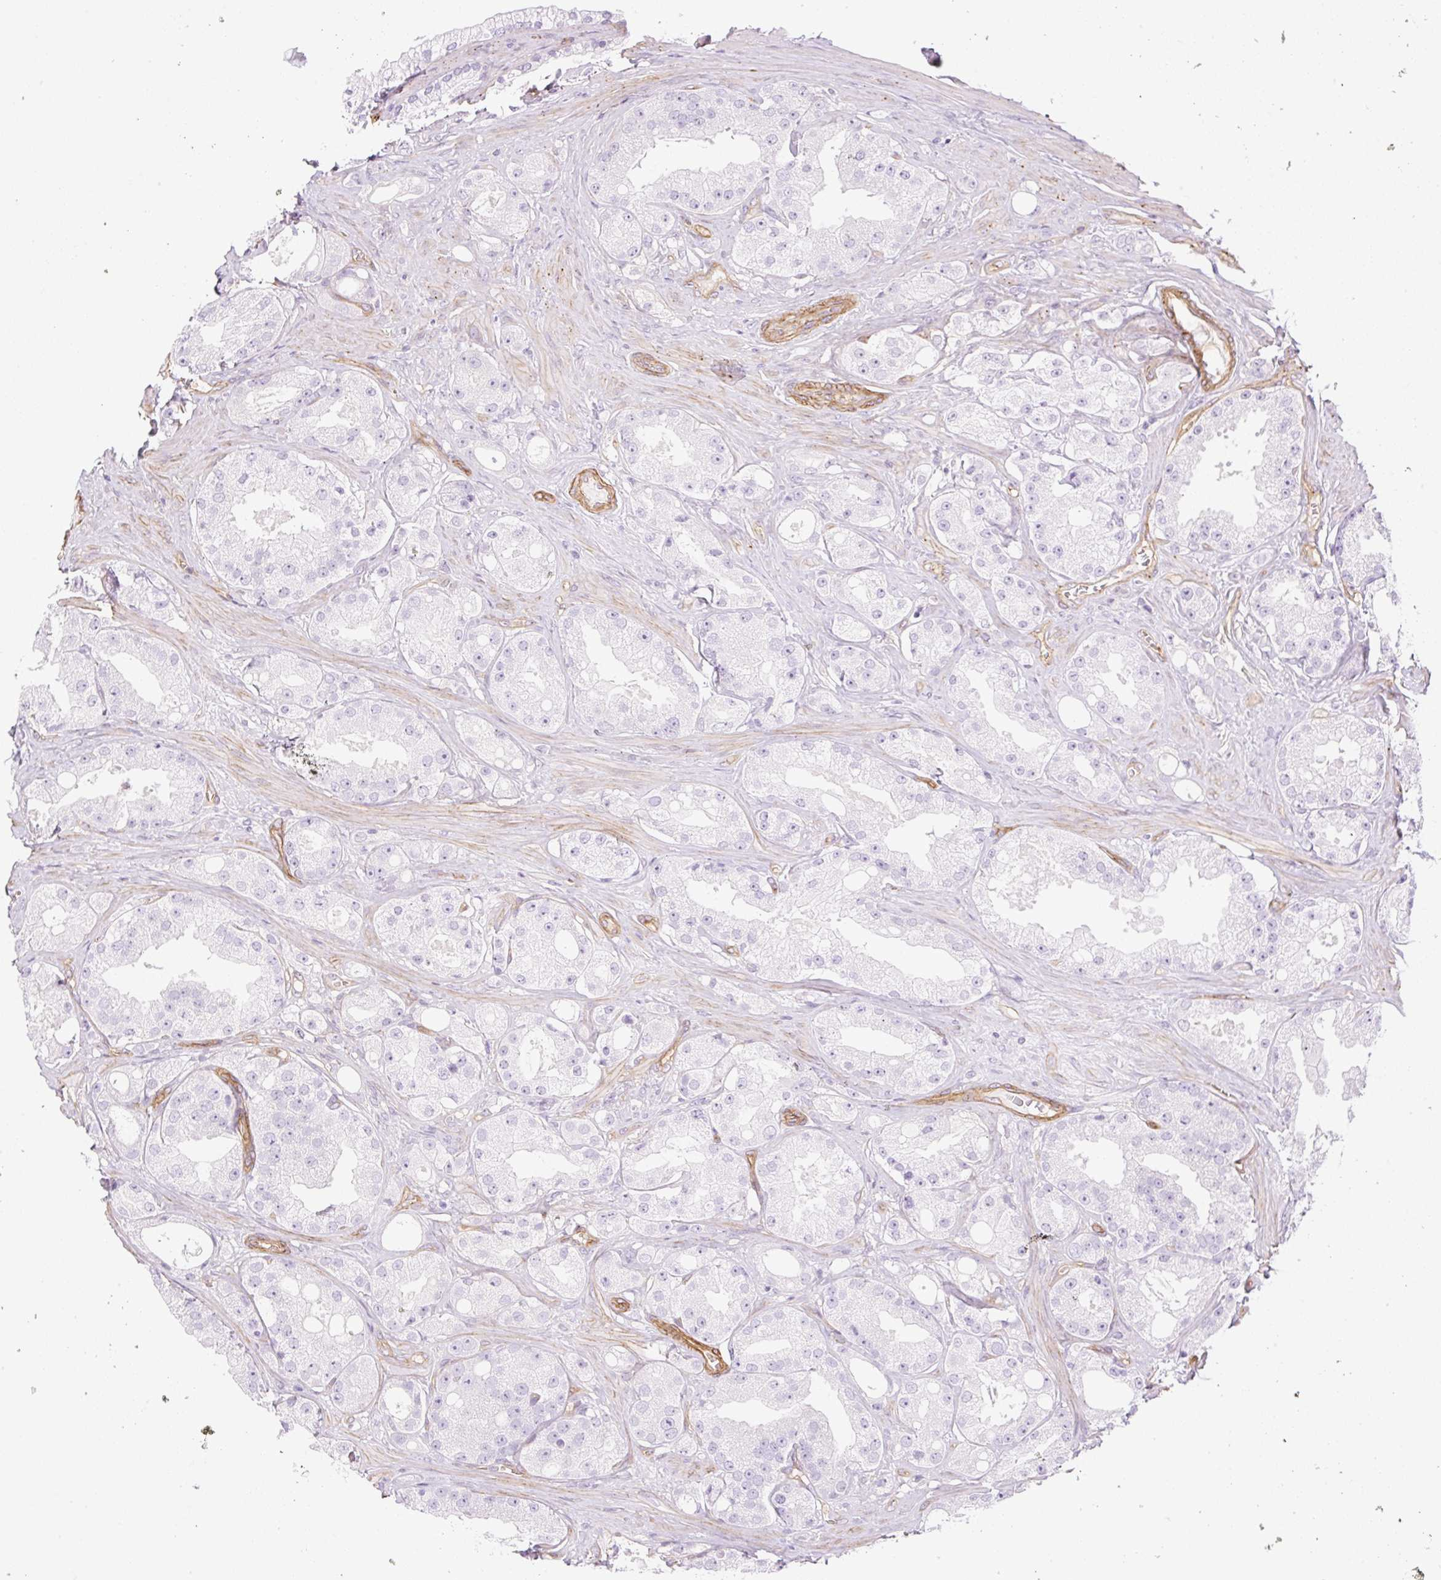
{"staining": {"intensity": "negative", "quantity": "none", "location": "none"}, "tissue": "prostate cancer", "cell_type": "Tumor cells", "image_type": "cancer", "snomed": [{"axis": "morphology", "description": "Adenocarcinoma, High grade"}, {"axis": "topography", "description": "Prostate"}], "caption": "This is an immunohistochemistry (IHC) micrograph of prostate cancer. There is no expression in tumor cells.", "gene": "EHD3", "patient": {"sex": "male", "age": 66}}